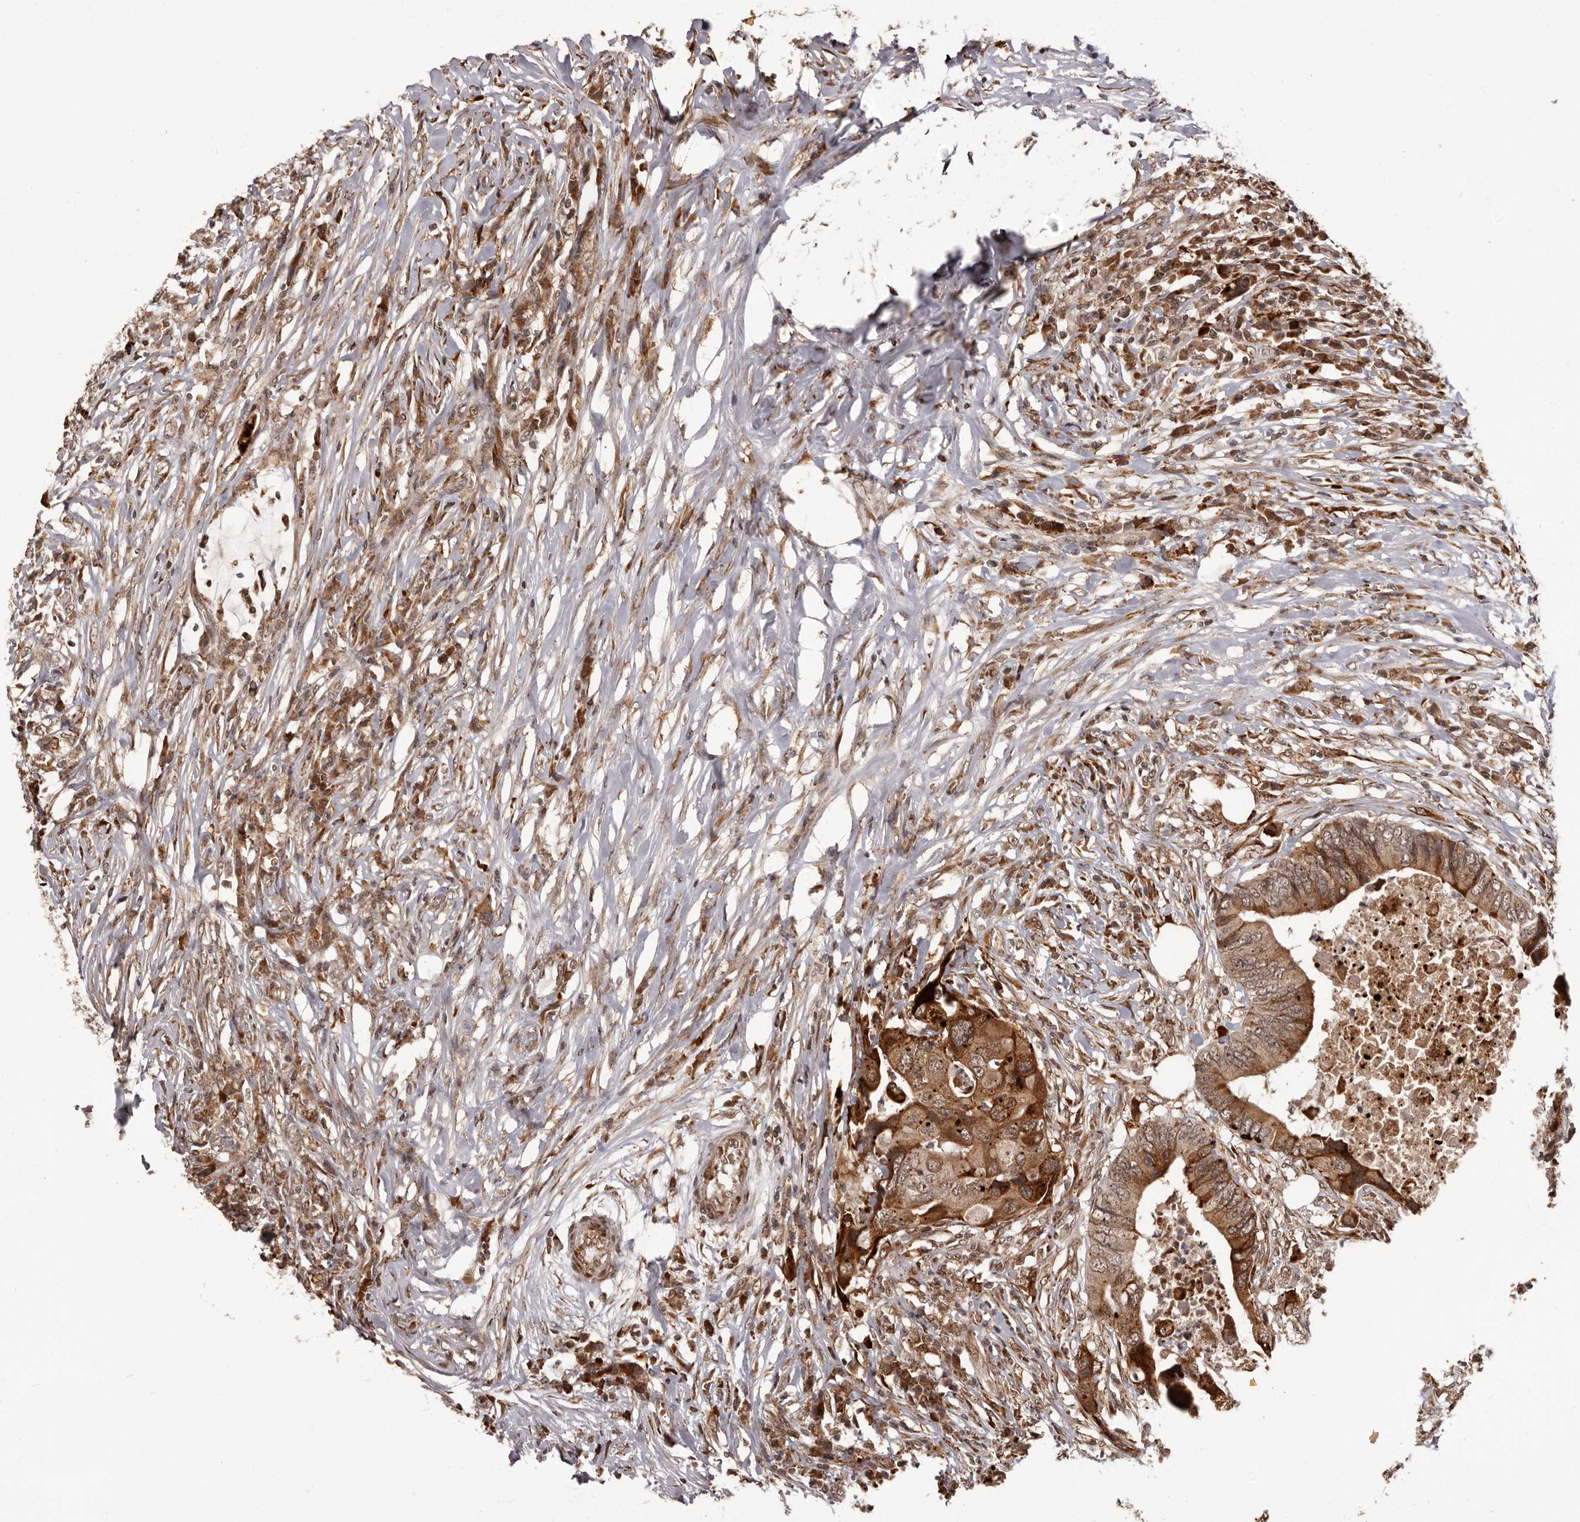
{"staining": {"intensity": "moderate", "quantity": ">75%", "location": "cytoplasmic/membranous"}, "tissue": "colorectal cancer", "cell_type": "Tumor cells", "image_type": "cancer", "snomed": [{"axis": "morphology", "description": "Adenocarcinoma, NOS"}, {"axis": "topography", "description": "Colon"}], "caption": "Protein expression analysis of adenocarcinoma (colorectal) displays moderate cytoplasmic/membranous expression in approximately >75% of tumor cells.", "gene": "IL32", "patient": {"sex": "male", "age": 71}}